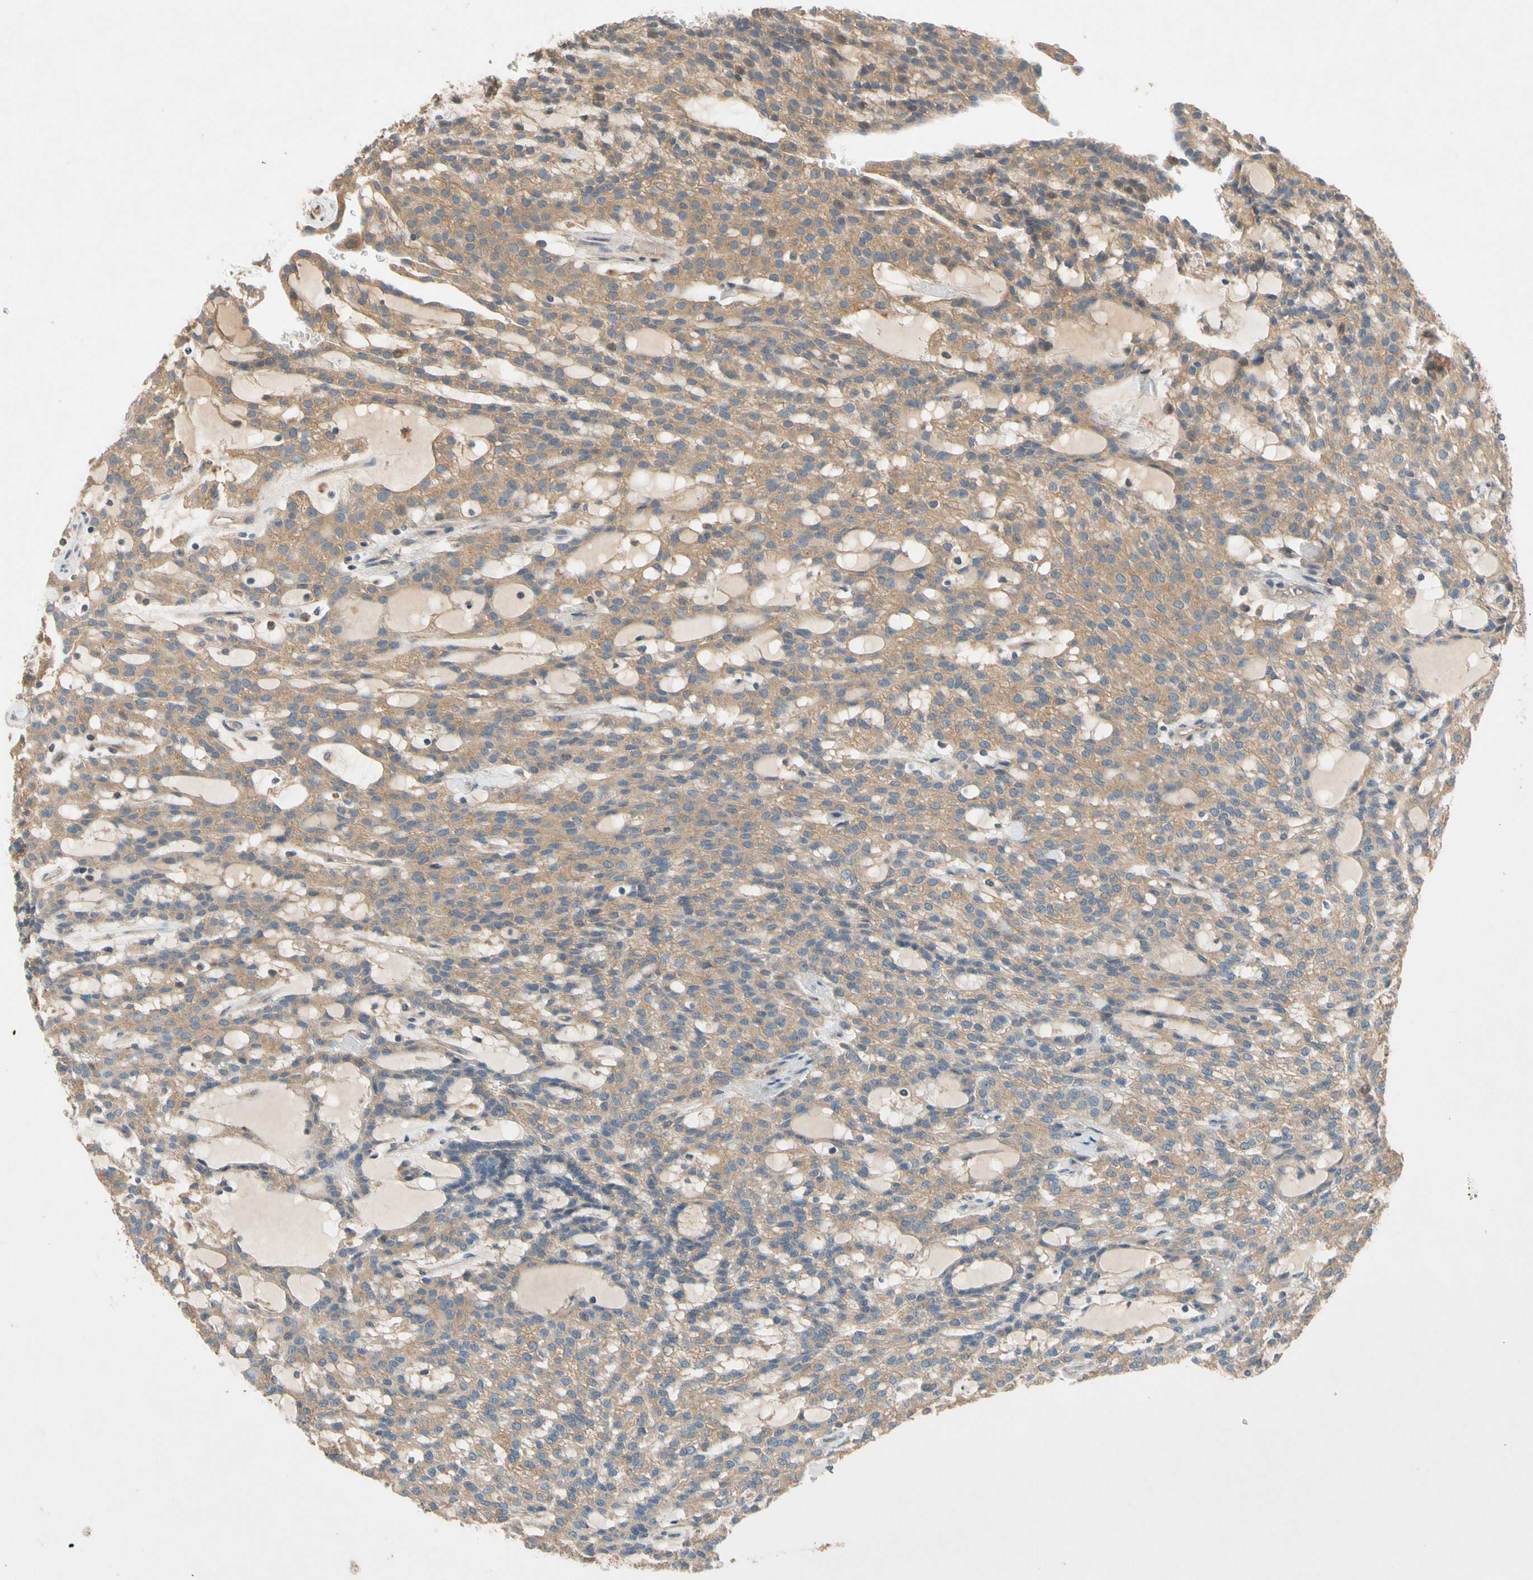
{"staining": {"intensity": "weak", "quantity": "25%-75%", "location": "cytoplasmic/membranous"}, "tissue": "renal cancer", "cell_type": "Tumor cells", "image_type": "cancer", "snomed": [{"axis": "morphology", "description": "Adenocarcinoma, NOS"}, {"axis": "topography", "description": "Kidney"}], "caption": "Weak cytoplasmic/membranous positivity is present in about 25%-75% of tumor cells in renal cancer.", "gene": "USP46", "patient": {"sex": "male", "age": 63}}